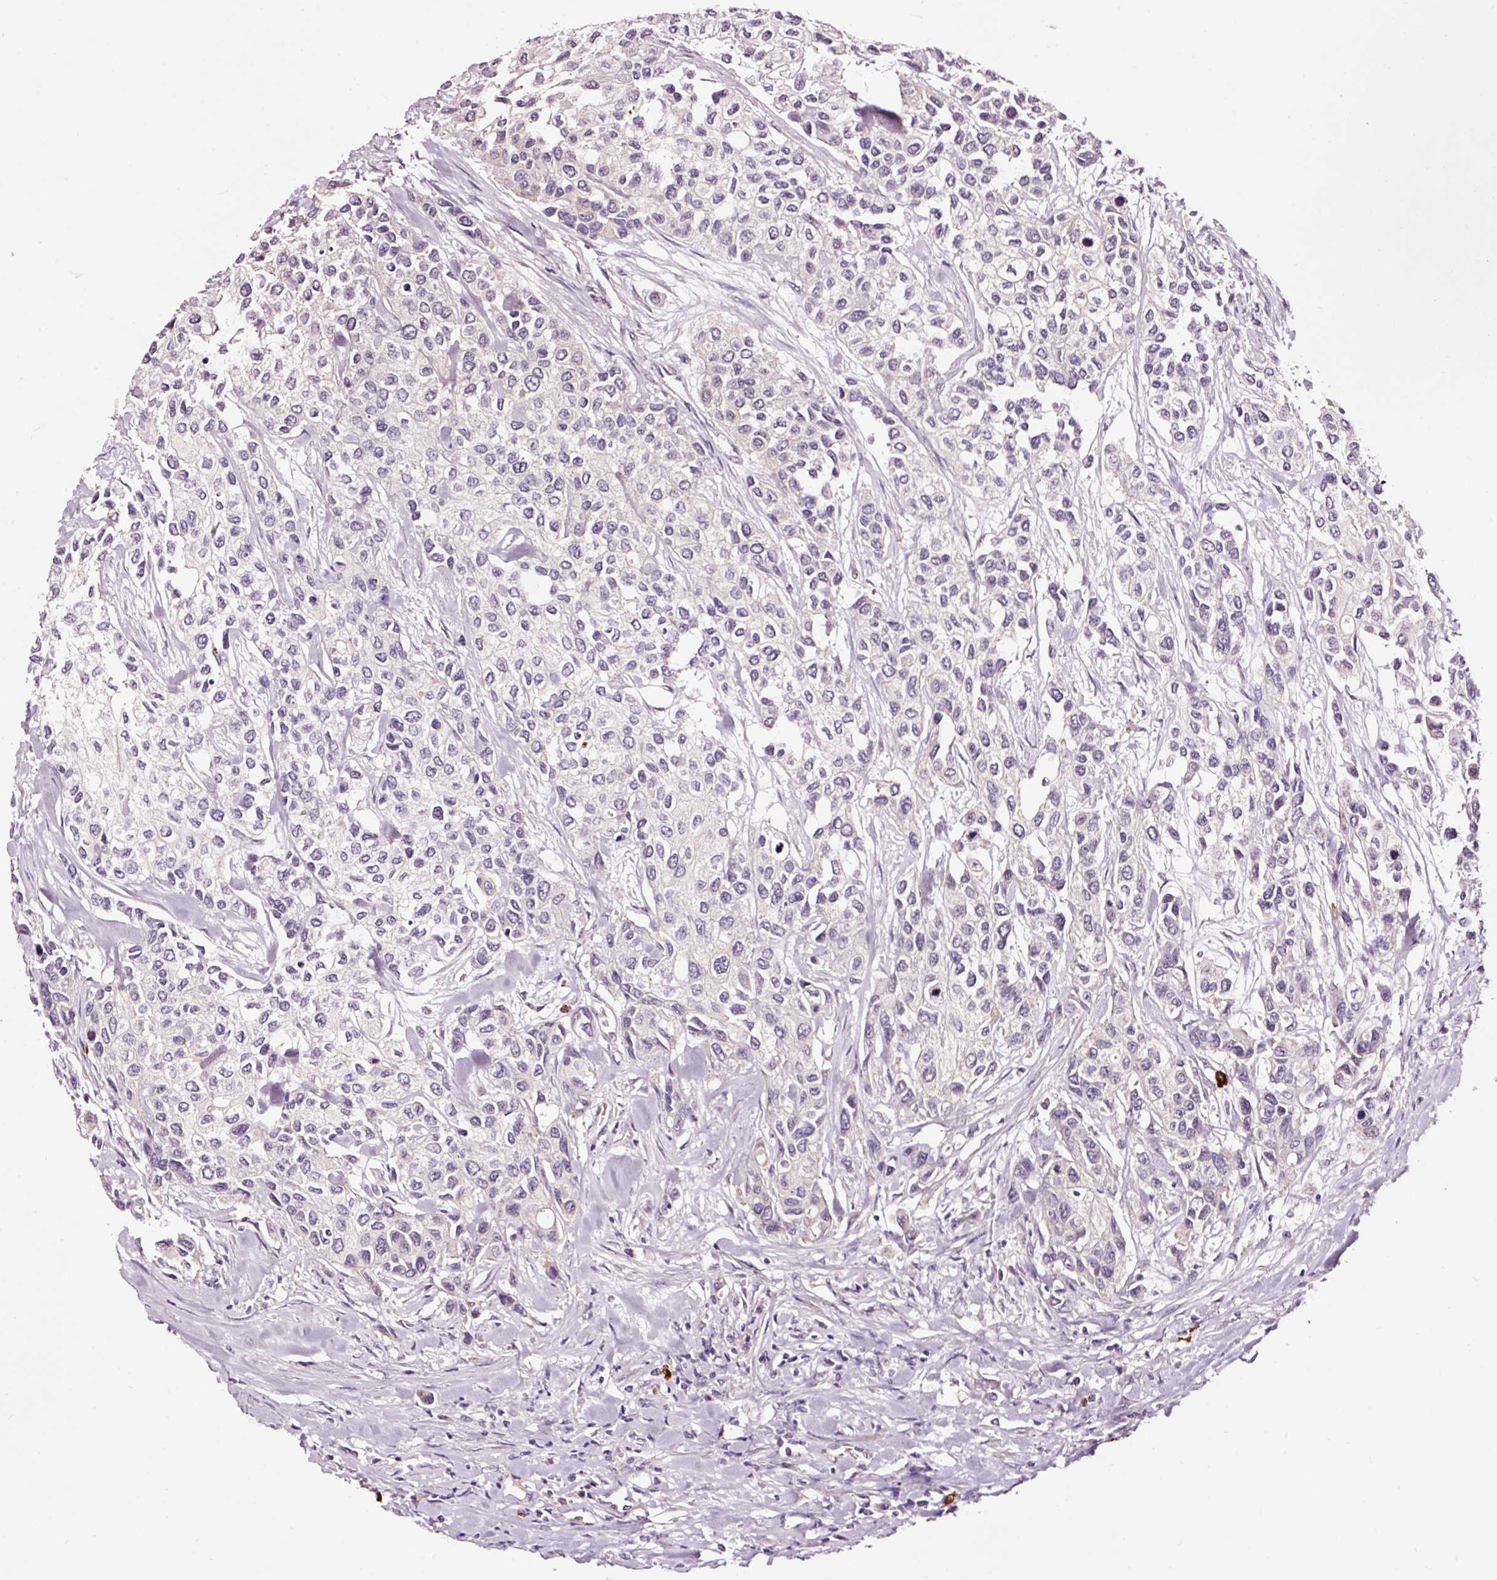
{"staining": {"intensity": "negative", "quantity": "none", "location": "none"}, "tissue": "urothelial cancer", "cell_type": "Tumor cells", "image_type": "cancer", "snomed": [{"axis": "morphology", "description": "Normal tissue, NOS"}, {"axis": "morphology", "description": "Urothelial carcinoma, High grade"}, {"axis": "topography", "description": "Vascular tissue"}, {"axis": "topography", "description": "Urinary bladder"}], "caption": "The immunohistochemistry image has no significant staining in tumor cells of urothelial carcinoma (high-grade) tissue. (Stains: DAB immunohistochemistry (IHC) with hematoxylin counter stain, Microscopy: brightfield microscopy at high magnification).", "gene": "UTP14A", "patient": {"sex": "female", "age": 56}}